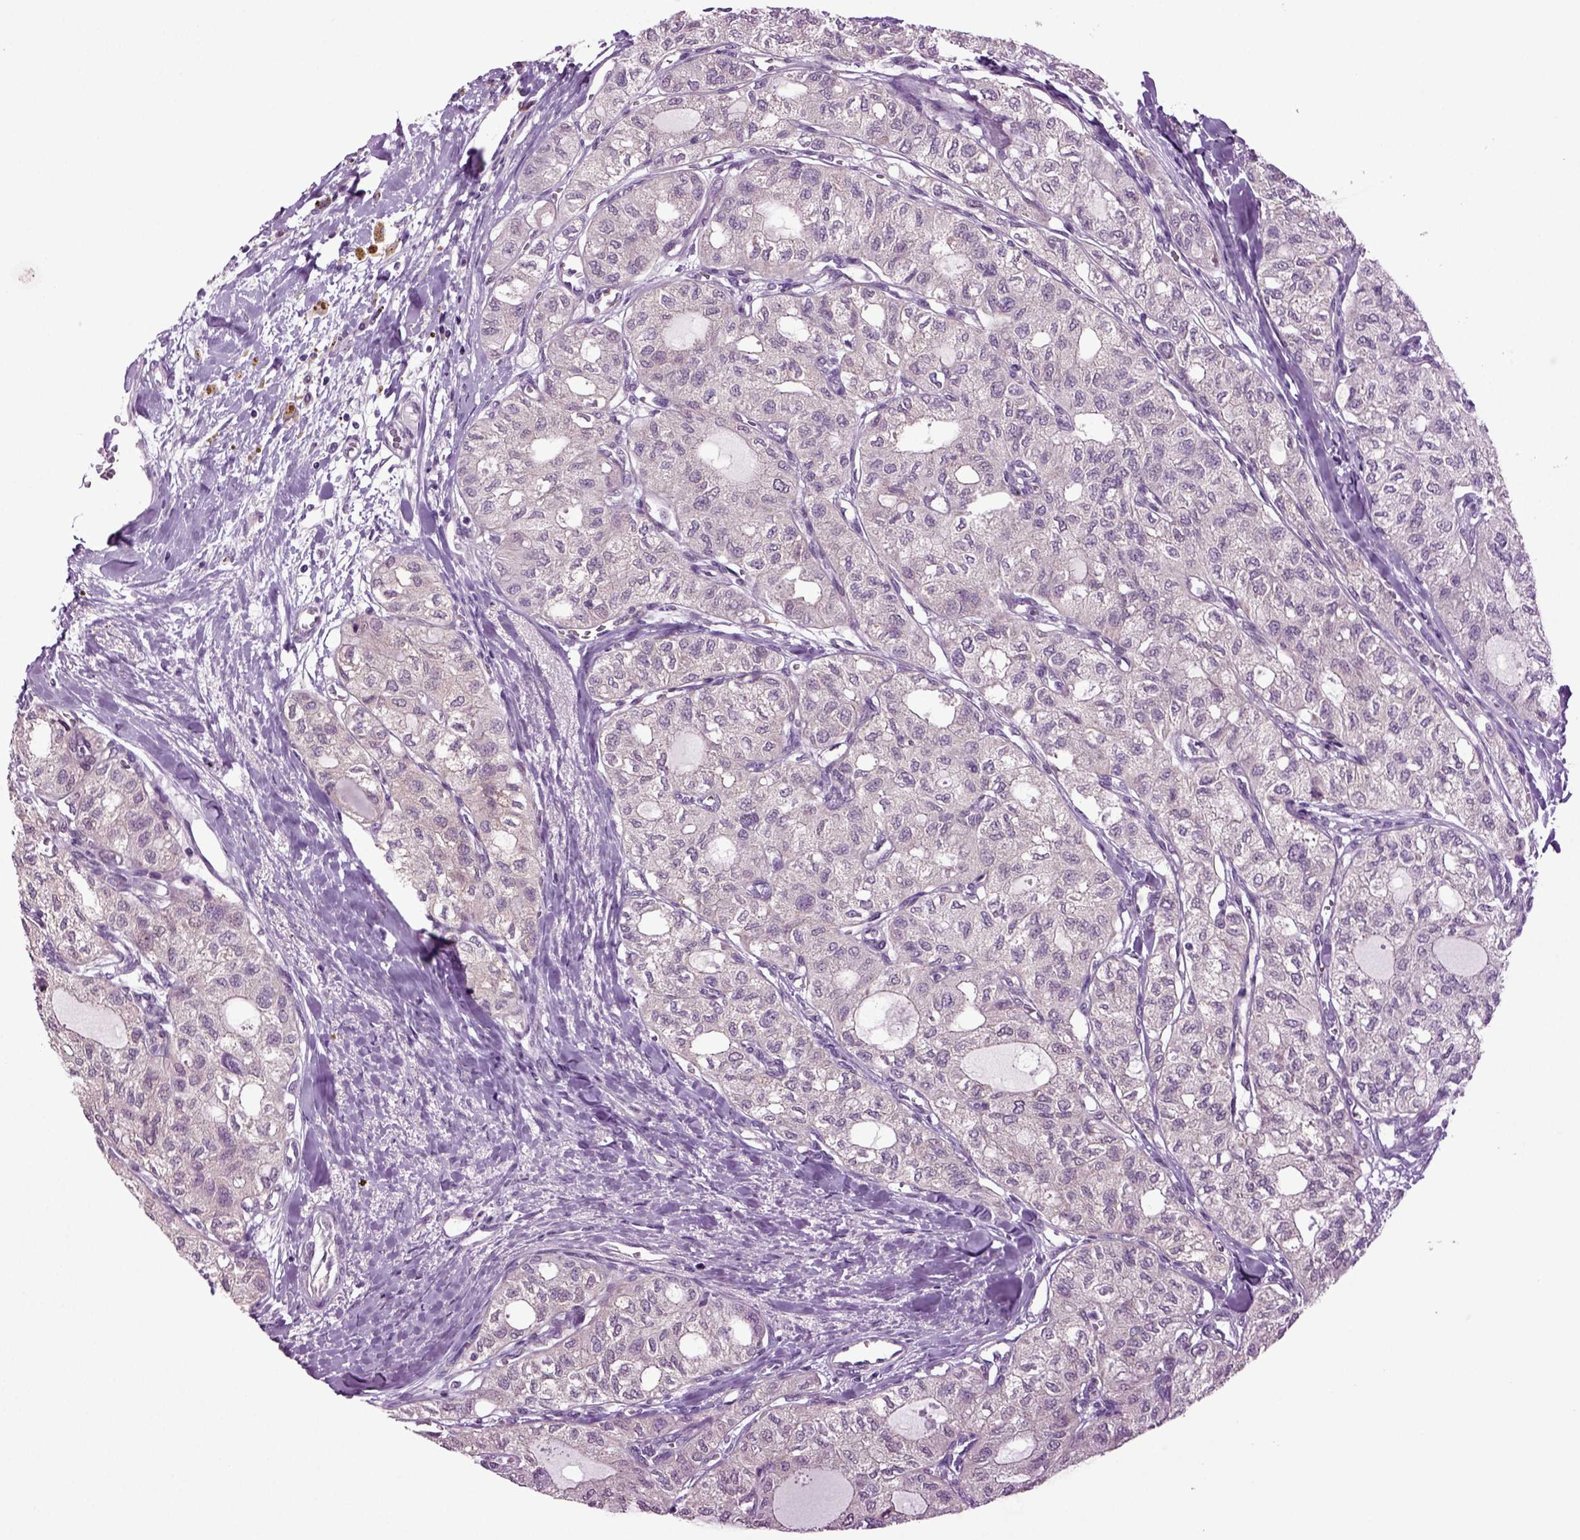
{"staining": {"intensity": "negative", "quantity": "none", "location": "none"}, "tissue": "thyroid cancer", "cell_type": "Tumor cells", "image_type": "cancer", "snomed": [{"axis": "morphology", "description": "Follicular adenoma carcinoma, NOS"}, {"axis": "topography", "description": "Thyroid gland"}], "caption": "Immunohistochemical staining of thyroid cancer (follicular adenoma carcinoma) exhibits no significant staining in tumor cells.", "gene": "PLCH2", "patient": {"sex": "male", "age": 75}}